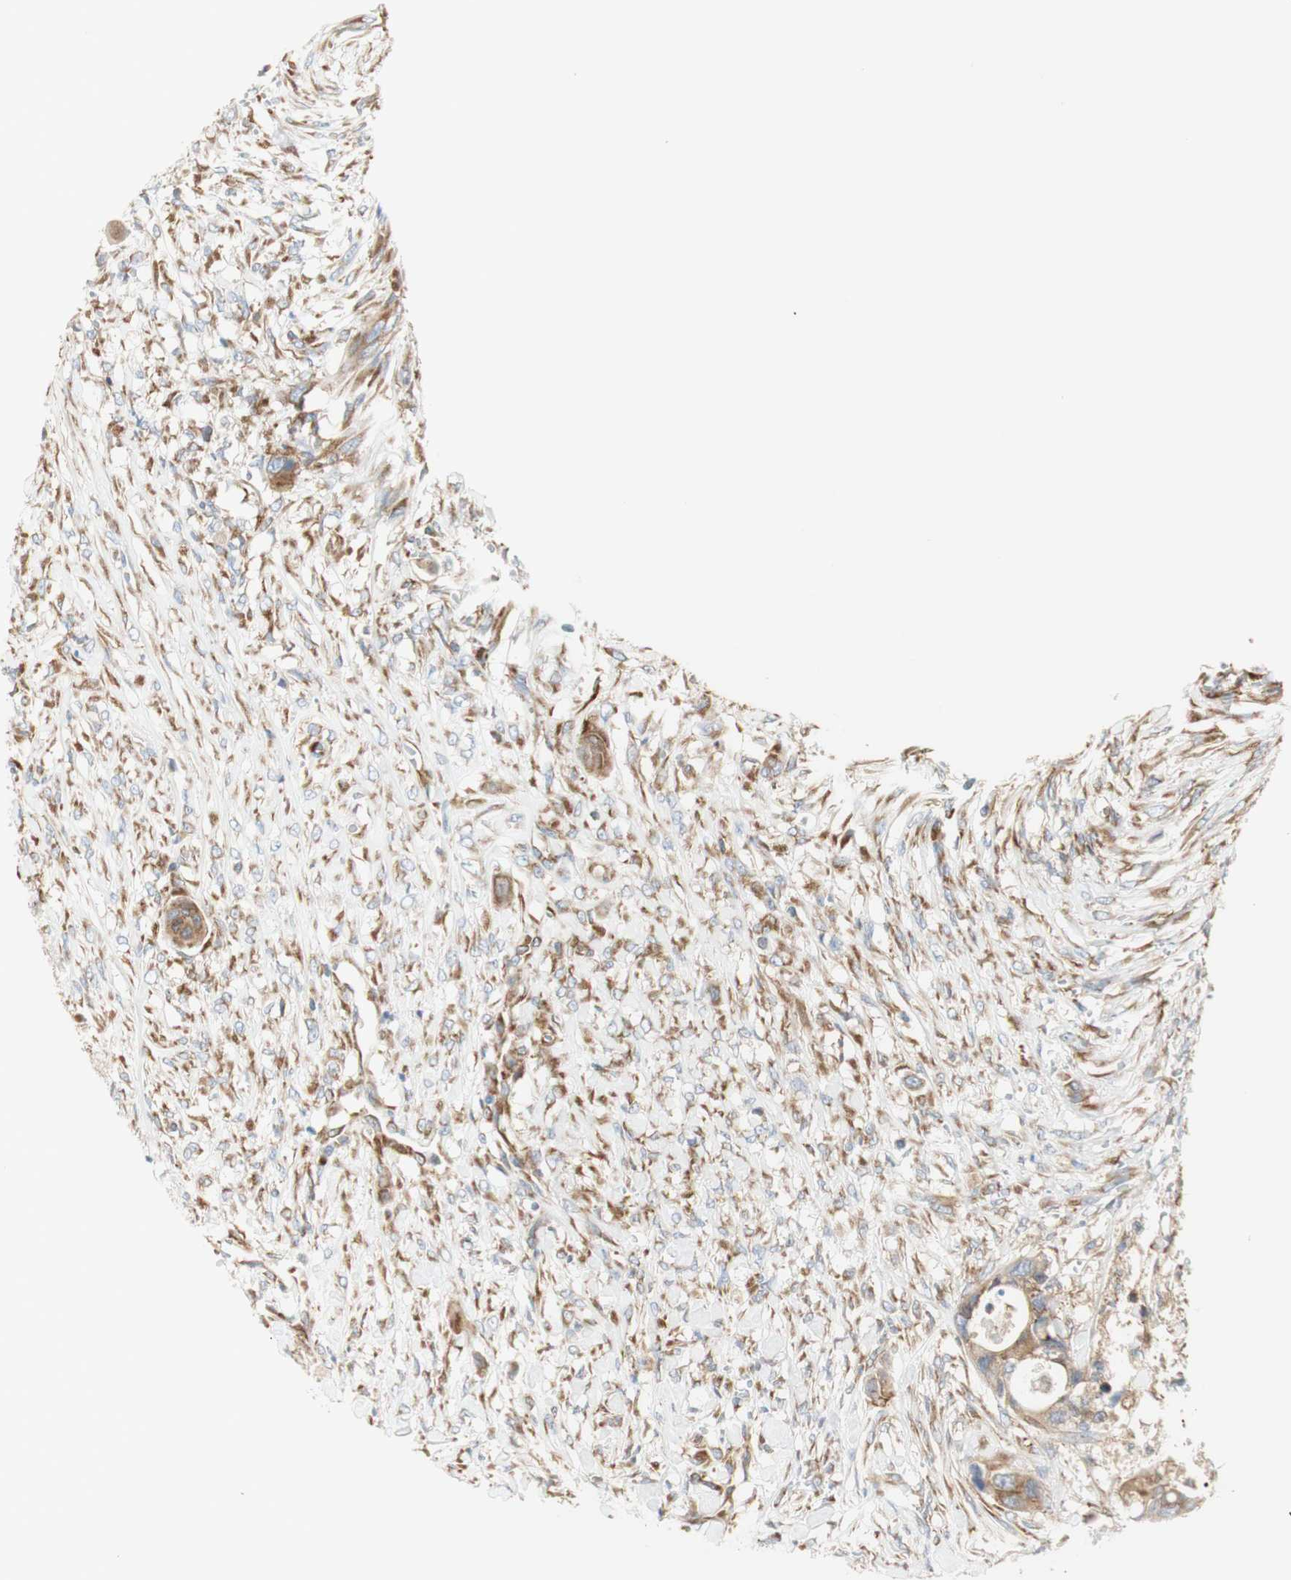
{"staining": {"intensity": "moderate", "quantity": ">75%", "location": "cytoplasmic/membranous"}, "tissue": "colorectal cancer", "cell_type": "Tumor cells", "image_type": "cancer", "snomed": [{"axis": "morphology", "description": "Adenocarcinoma, NOS"}, {"axis": "topography", "description": "Colon"}], "caption": "Protein positivity by immunohistochemistry (IHC) exhibits moderate cytoplasmic/membranous expression in about >75% of tumor cells in colorectal cancer.", "gene": "MANF", "patient": {"sex": "female", "age": 57}}